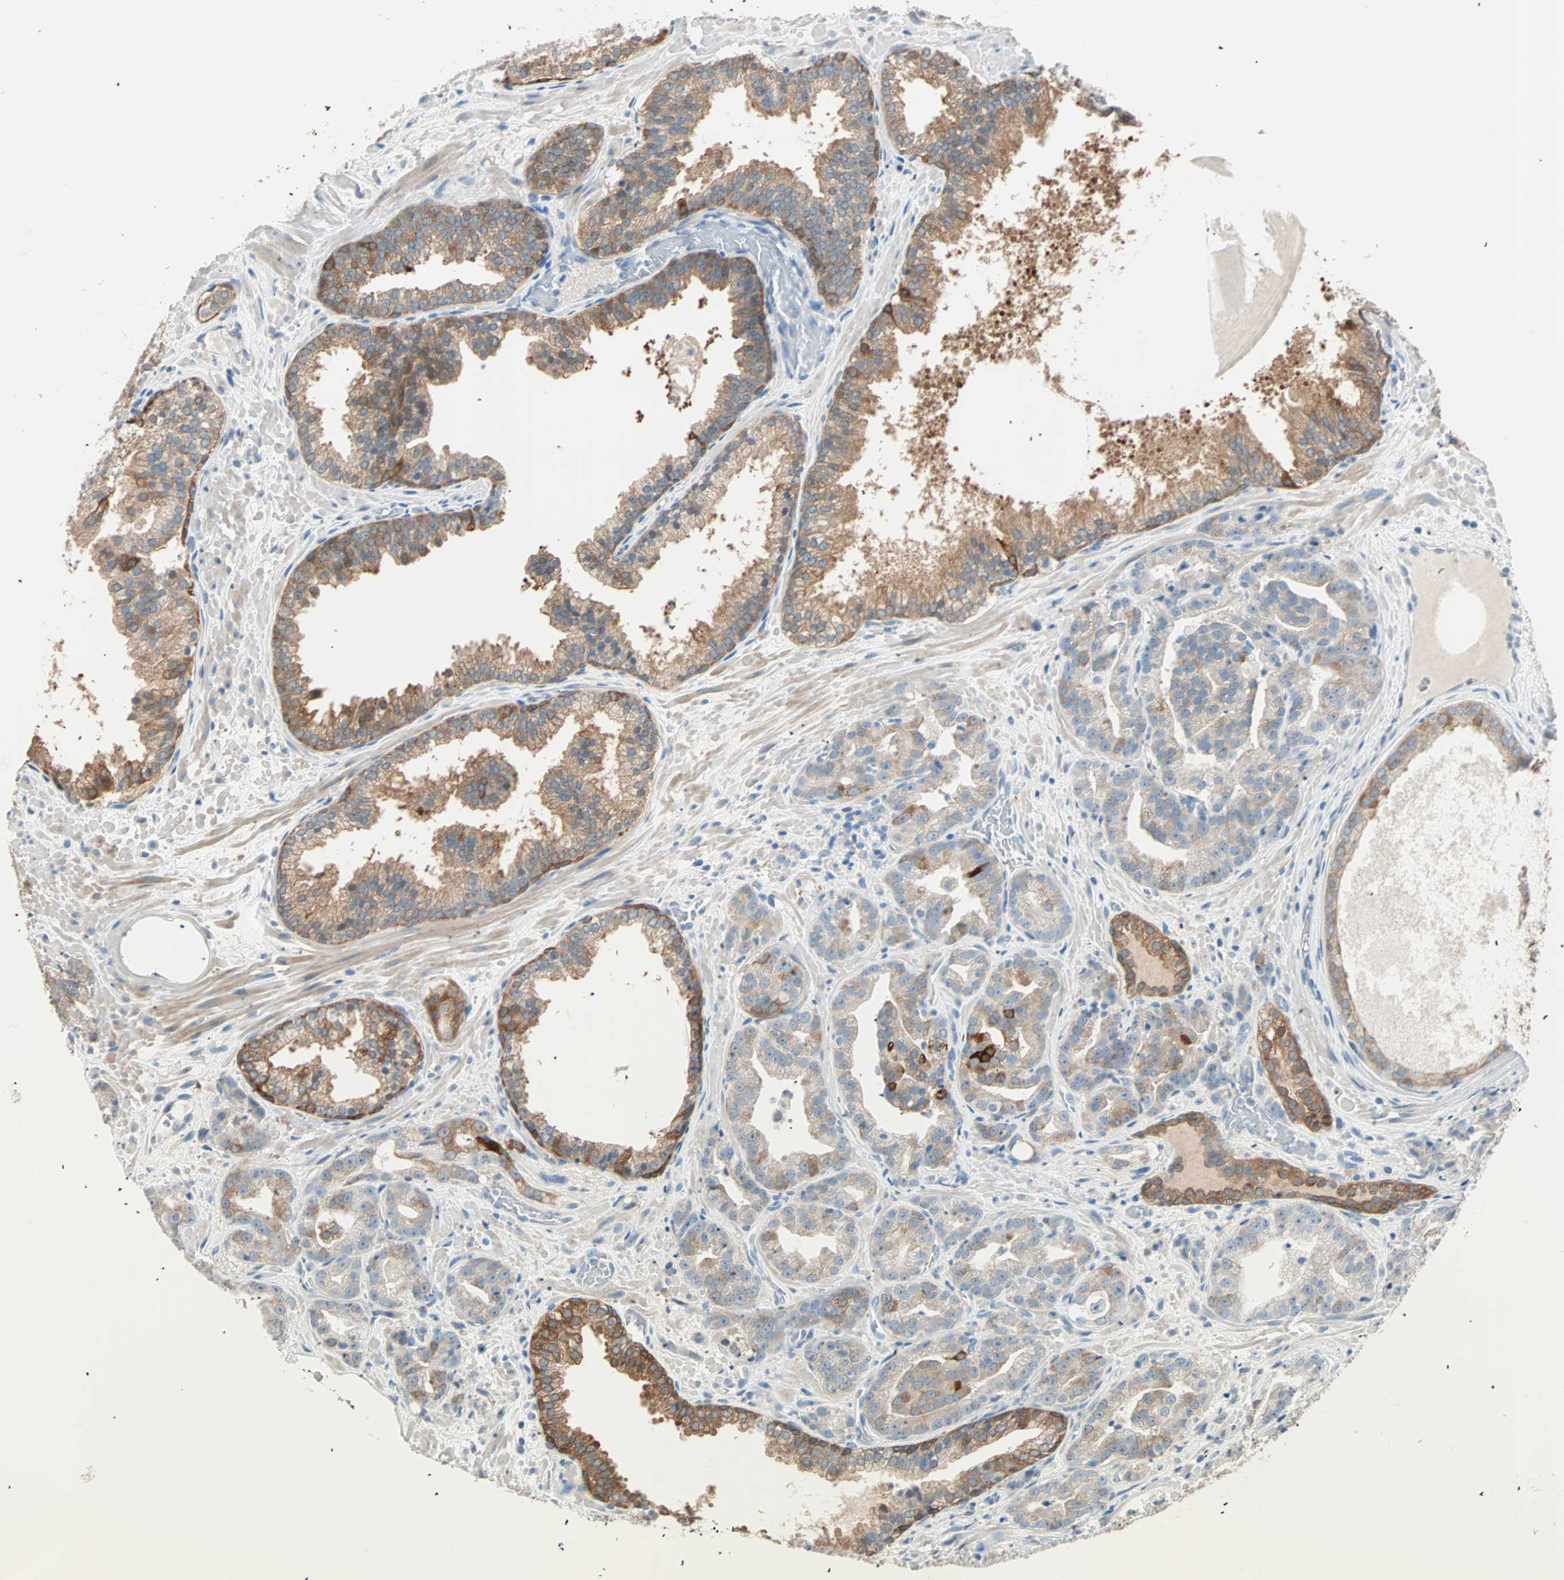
{"staining": {"intensity": "moderate", "quantity": ">75%", "location": "cytoplasmic/membranous"}, "tissue": "prostate cancer", "cell_type": "Tumor cells", "image_type": "cancer", "snomed": [{"axis": "morphology", "description": "Adenocarcinoma, Low grade"}, {"axis": "topography", "description": "Prostate"}], "caption": "Adenocarcinoma (low-grade) (prostate) stained with DAB (3,3'-diaminobenzidine) immunohistochemistry (IHC) exhibits medium levels of moderate cytoplasmic/membranous positivity in about >75% of tumor cells. Ihc stains the protein of interest in brown and the nuclei are stained blue.", "gene": "ATF6", "patient": {"sex": "male", "age": 63}}